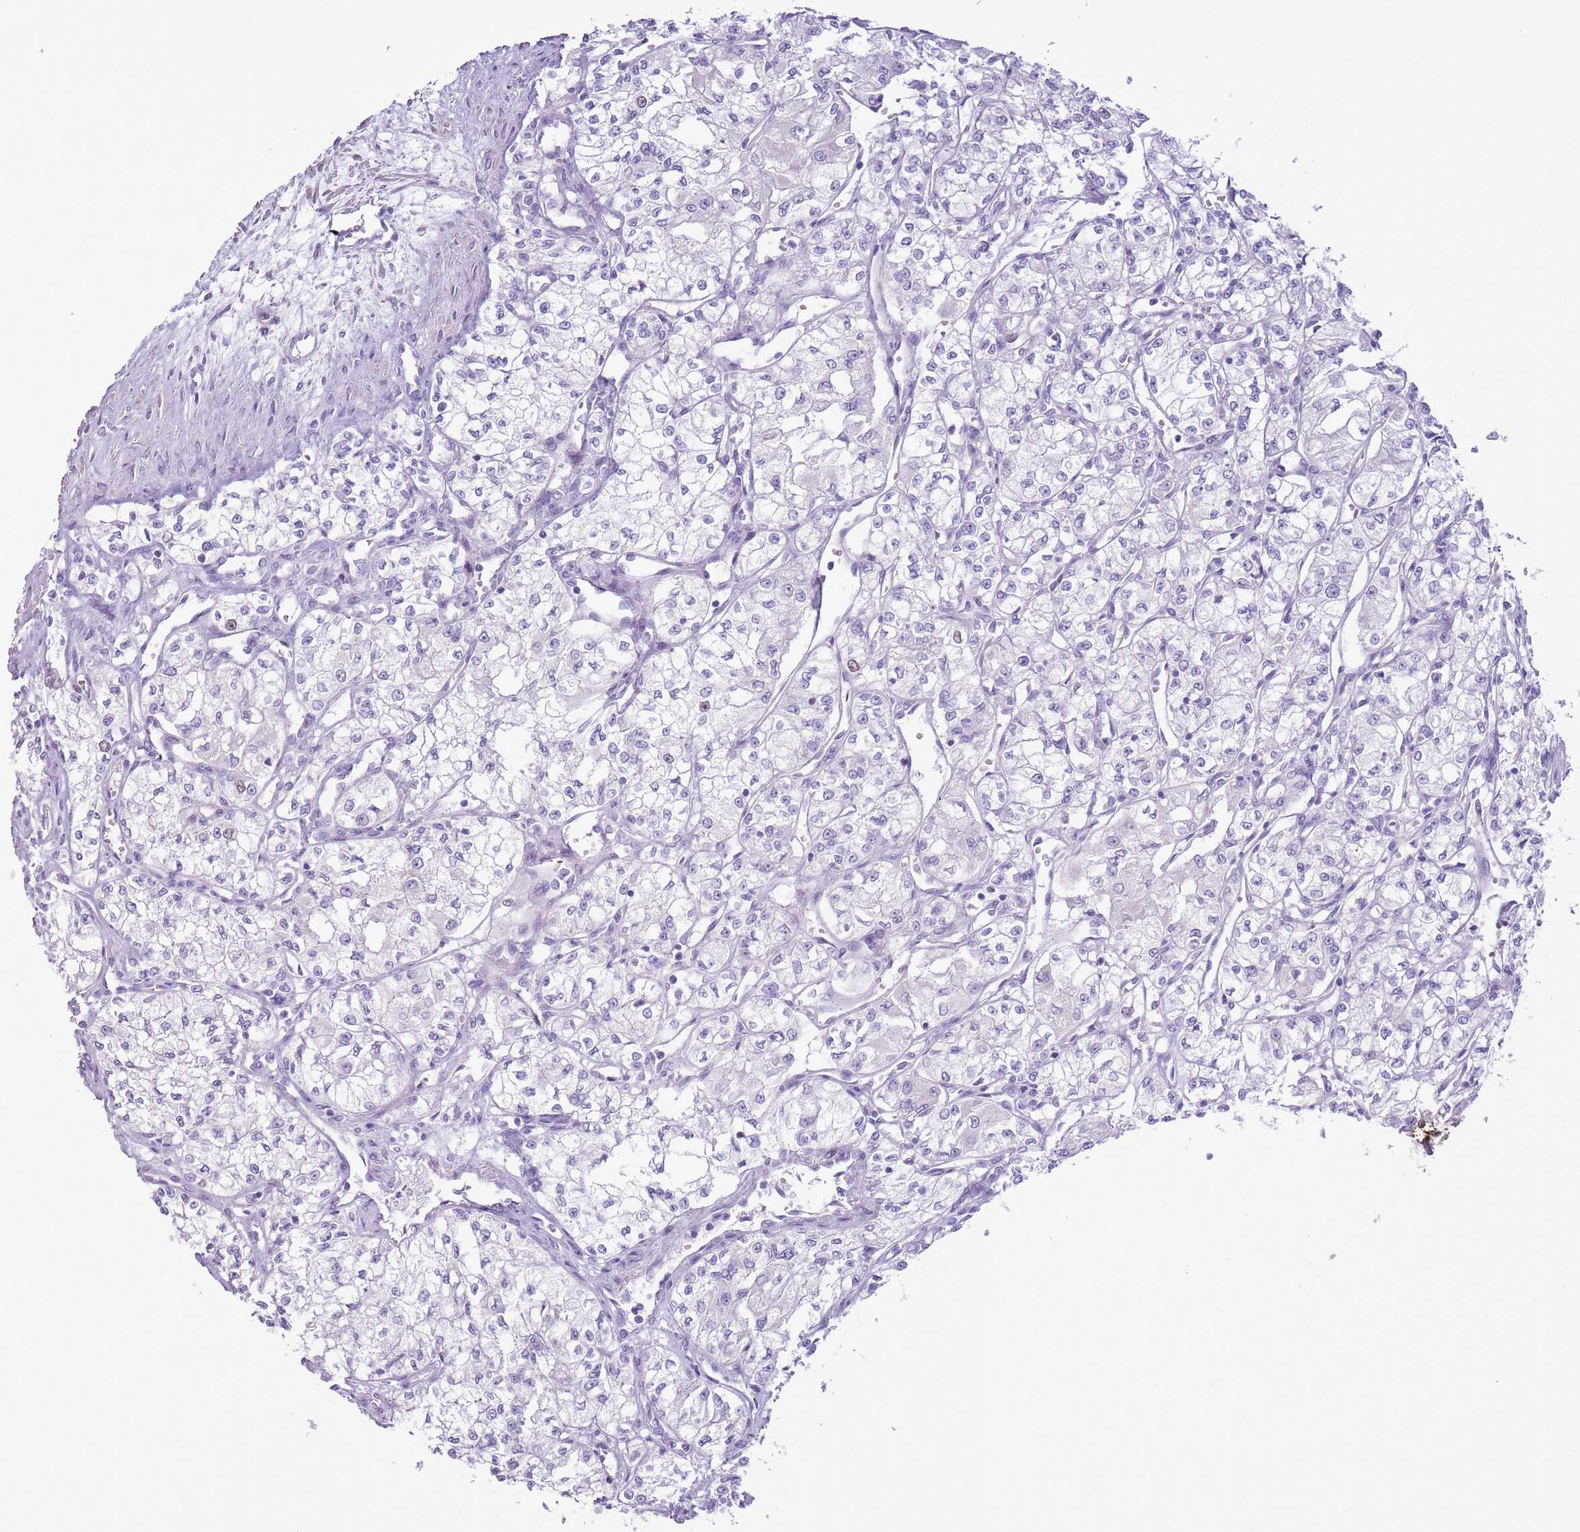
{"staining": {"intensity": "negative", "quantity": "none", "location": "none"}, "tissue": "renal cancer", "cell_type": "Tumor cells", "image_type": "cancer", "snomed": [{"axis": "morphology", "description": "Adenocarcinoma, NOS"}, {"axis": "topography", "description": "Kidney"}], "caption": "The immunohistochemistry image has no significant expression in tumor cells of renal cancer tissue. (DAB (3,3'-diaminobenzidine) immunohistochemistry (IHC), high magnification).", "gene": "GMNN", "patient": {"sex": "male", "age": 59}}